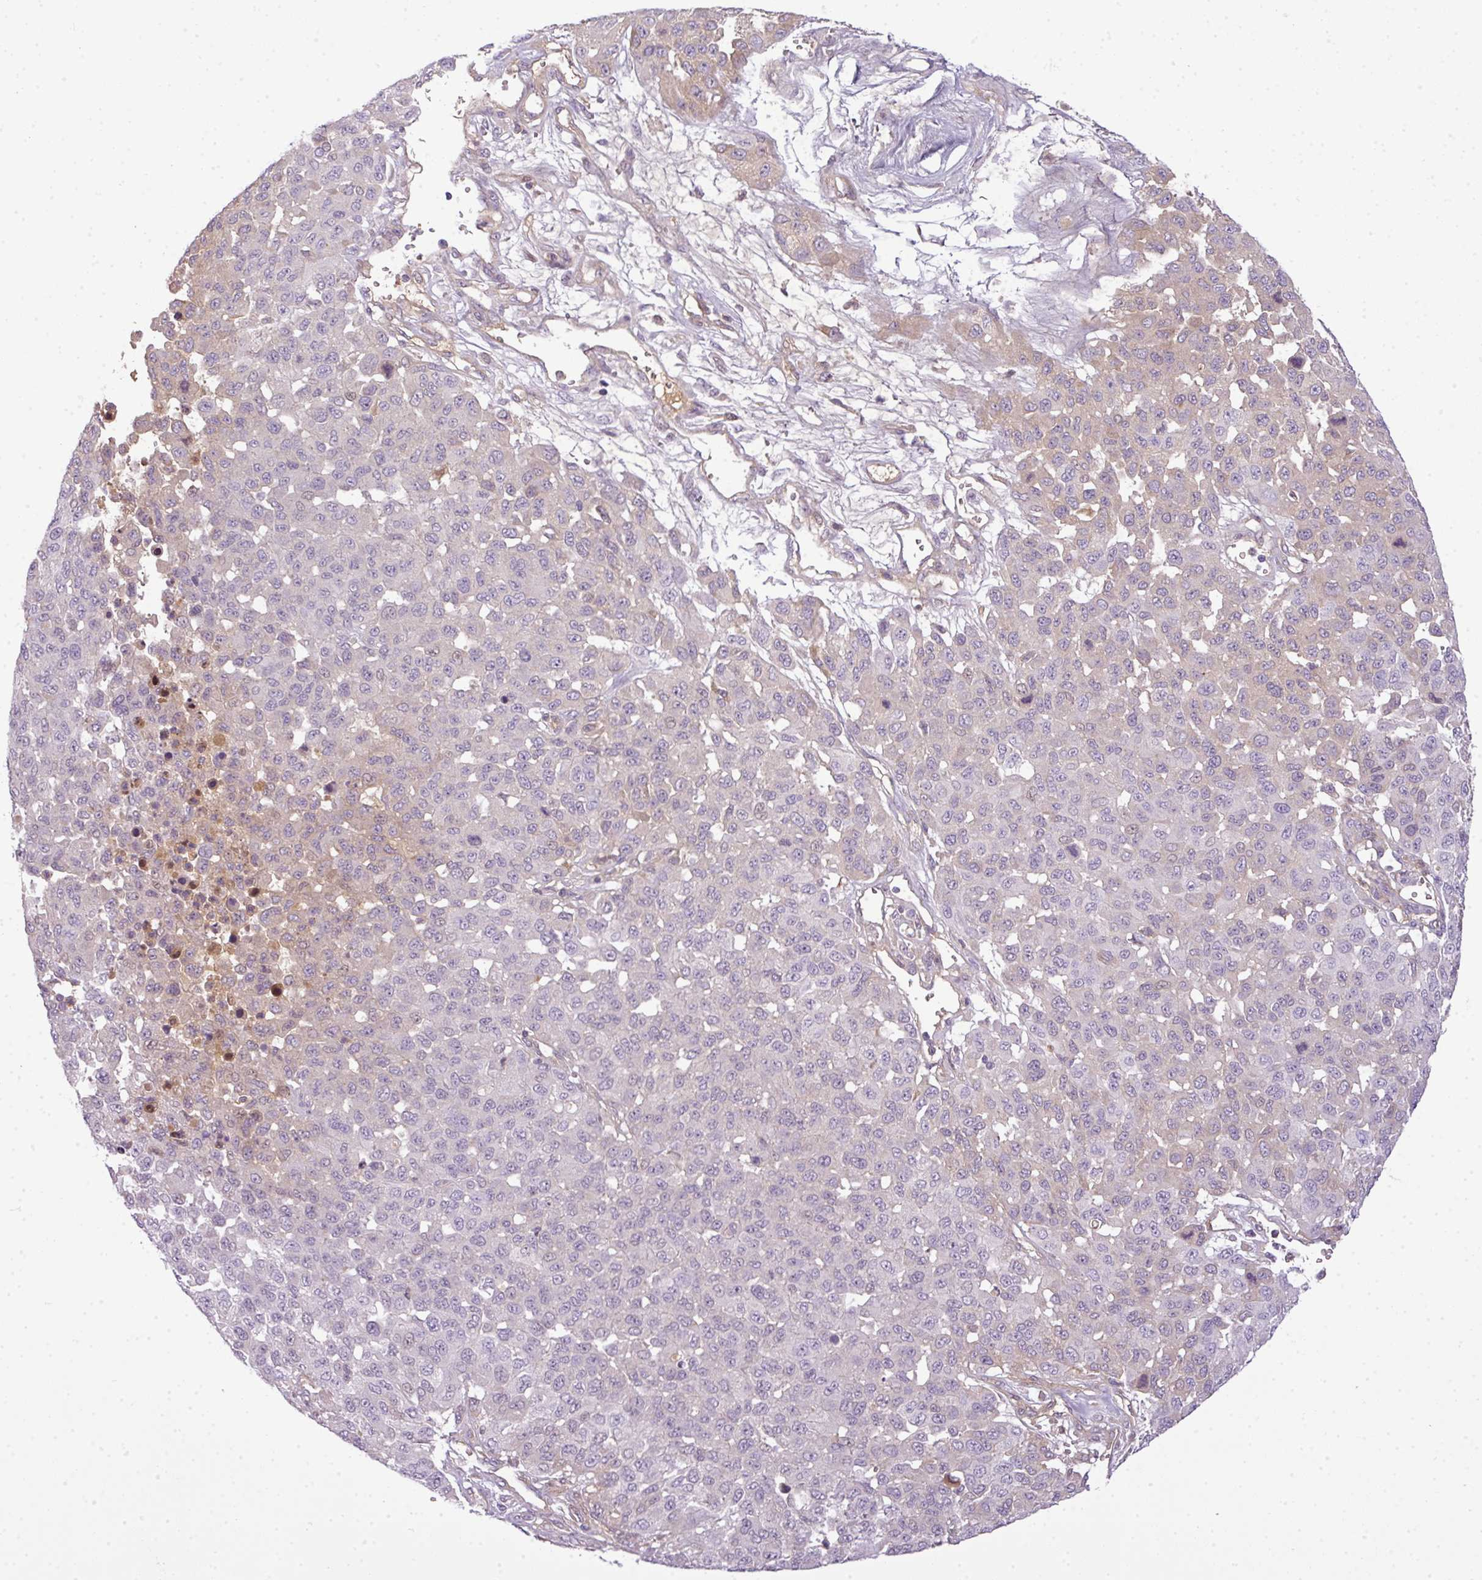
{"staining": {"intensity": "weak", "quantity": "<25%", "location": "cytoplasmic/membranous"}, "tissue": "melanoma", "cell_type": "Tumor cells", "image_type": "cancer", "snomed": [{"axis": "morphology", "description": "Malignant melanoma, NOS"}, {"axis": "topography", "description": "Skin"}], "caption": "The histopathology image shows no staining of tumor cells in malignant melanoma. (DAB immunohistochemistry (IHC) visualized using brightfield microscopy, high magnification).", "gene": "C4B", "patient": {"sex": "male", "age": 62}}